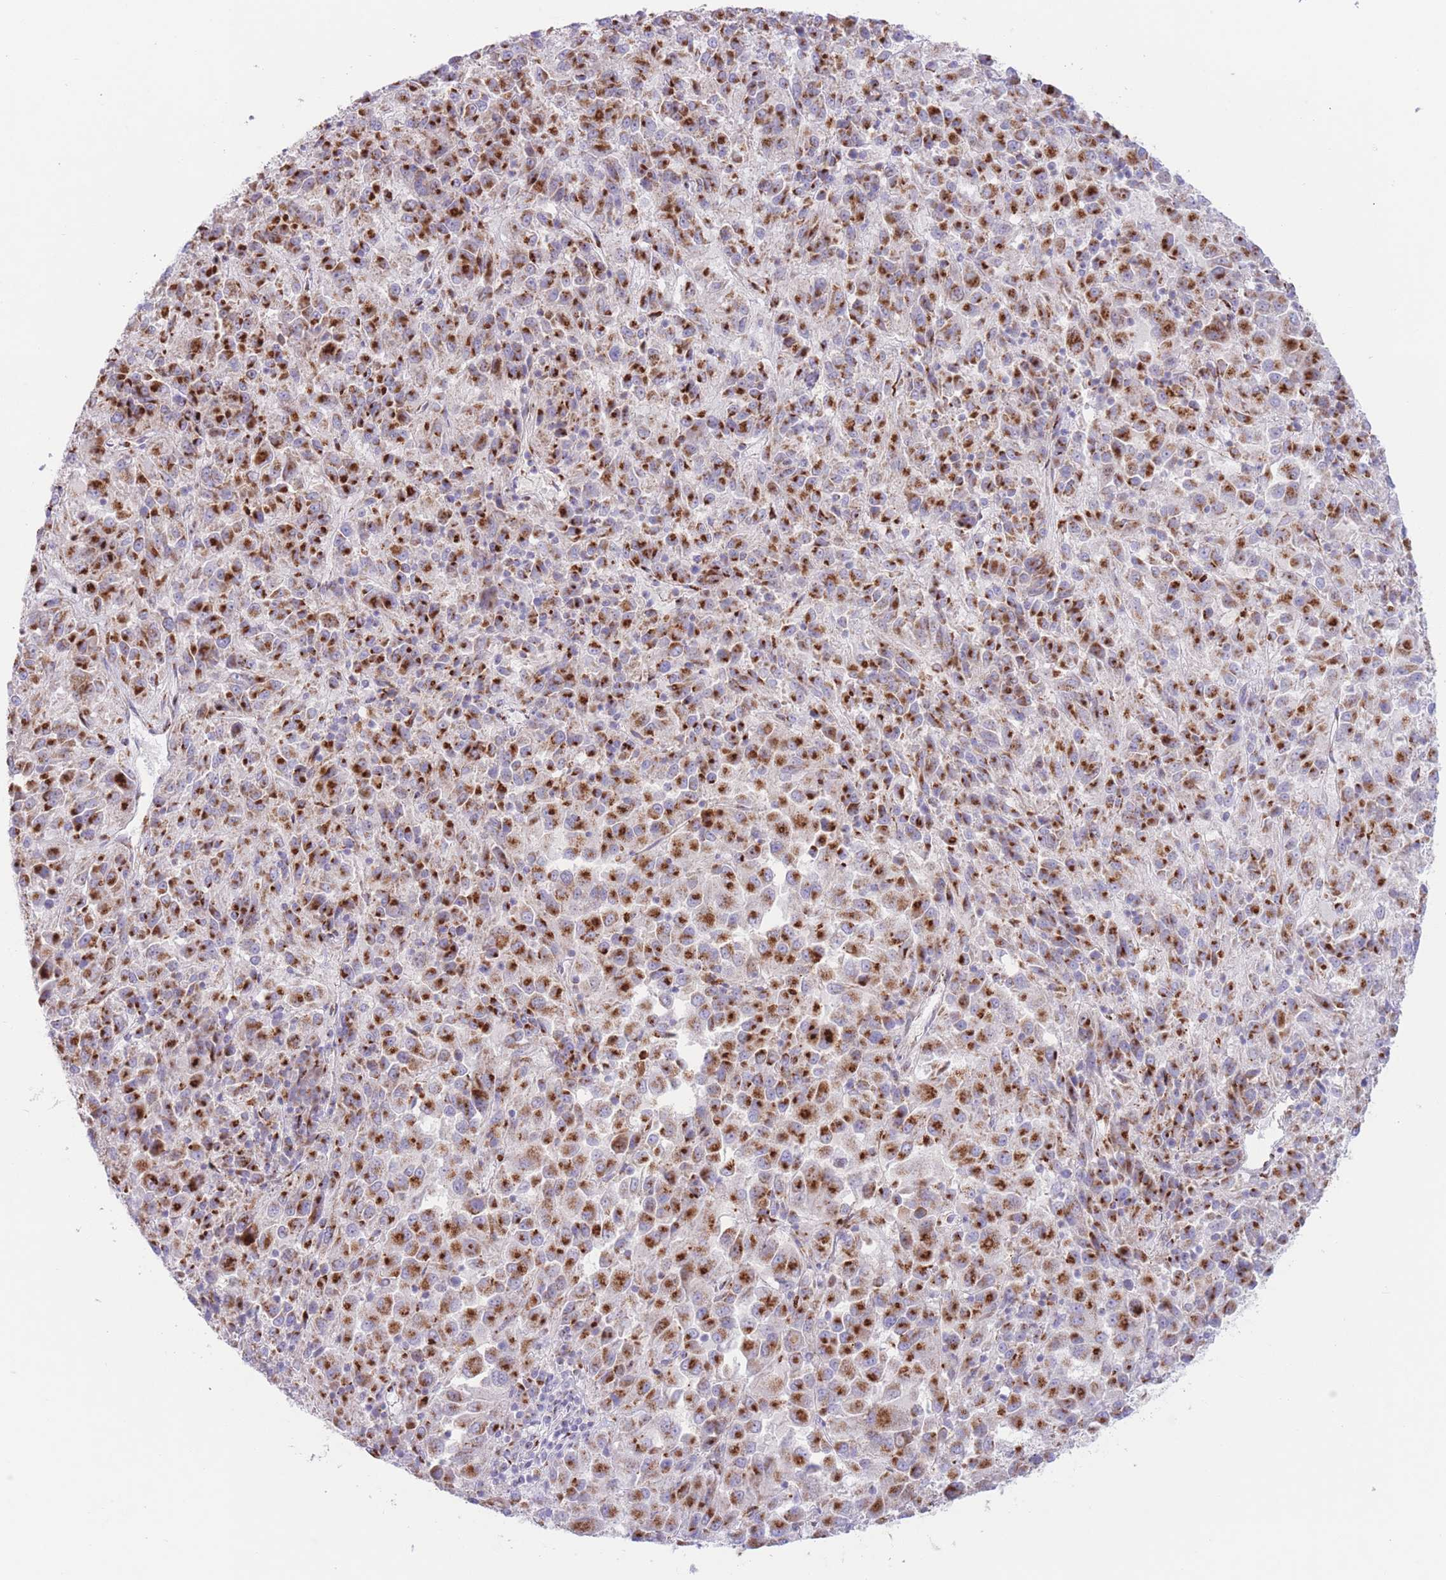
{"staining": {"intensity": "strong", "quantity": ">75%", "location": "cytoplasmic/membranous"}, "tissue": "melanoma", "cell_type": "Tumor cells", "image_type": "cancer", "snomed": [{"axis": "morphology", "description": "Malignant melanoma, Metastatic site"}, {"axis": "topography", "description": "Lung"}], "caption": "Melanoma stained with a brown dye displays strong cytoplasmic/membranous positive staining in about >75% of tumor cells.", "gene": "MPND", "patient": {"sex": "male", "age": 64}}